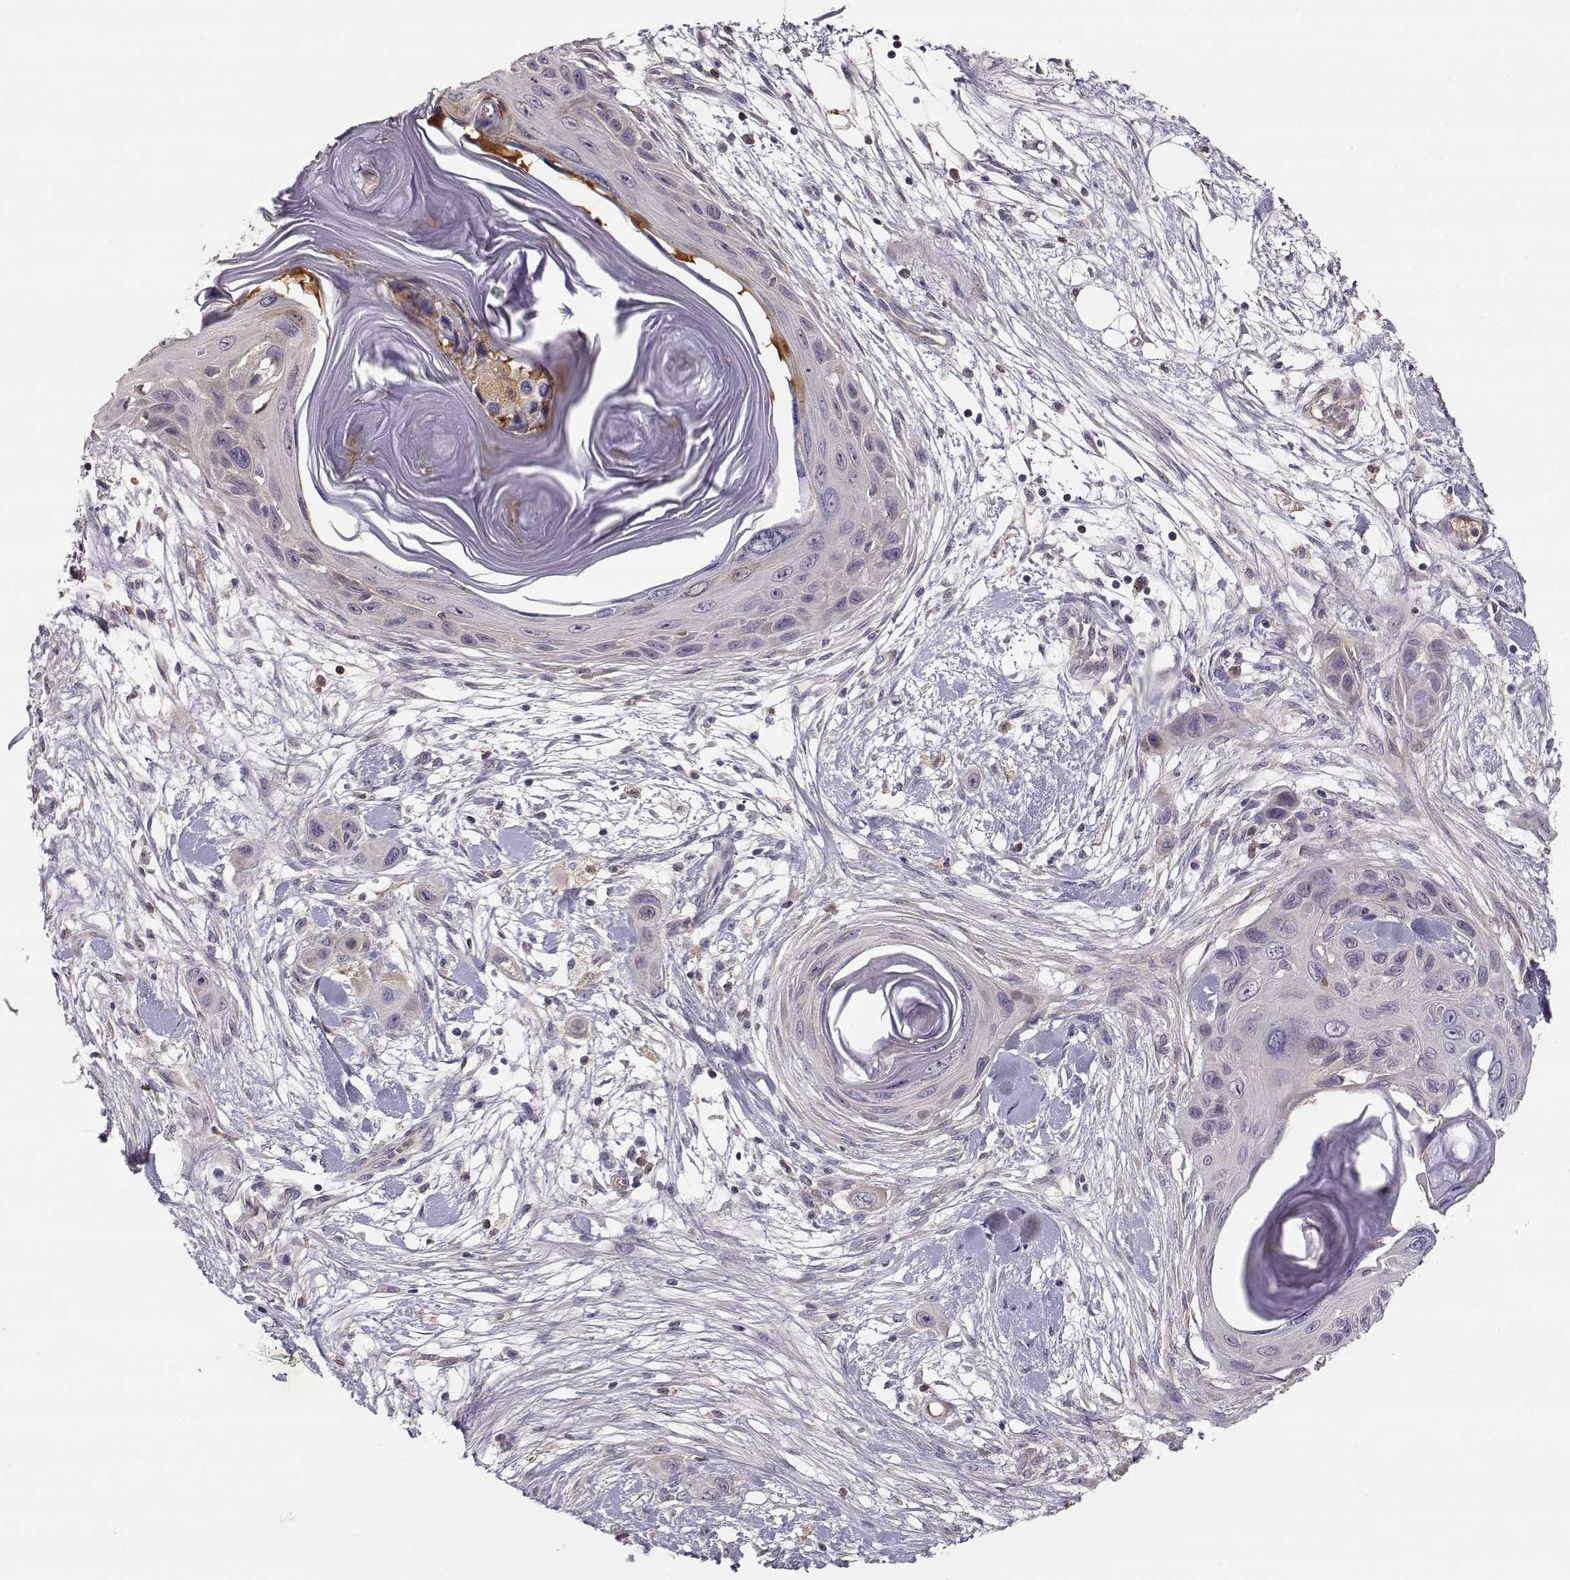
{"staining": {"intensity": "negative", "quantity": "none", "location": "none"}, "tissue": "skin cancer", "cell_type": "Tumor cells", "image_type": "cancer", "snomed": [{"axis": "morphology", "description": "Squamous cell carcinoma, NOS"}, {"axis": "topography", "description": "Skin"}], "caption": "A high-resolution micrograph shows immunohistochemistry (IHC) staining of skin cancer, which demonstrates no significant positivity in tumor cells. Nuclei are stained in blue.", "gene": "TACR1", "patient": {"sex": "male", "age": 79}}